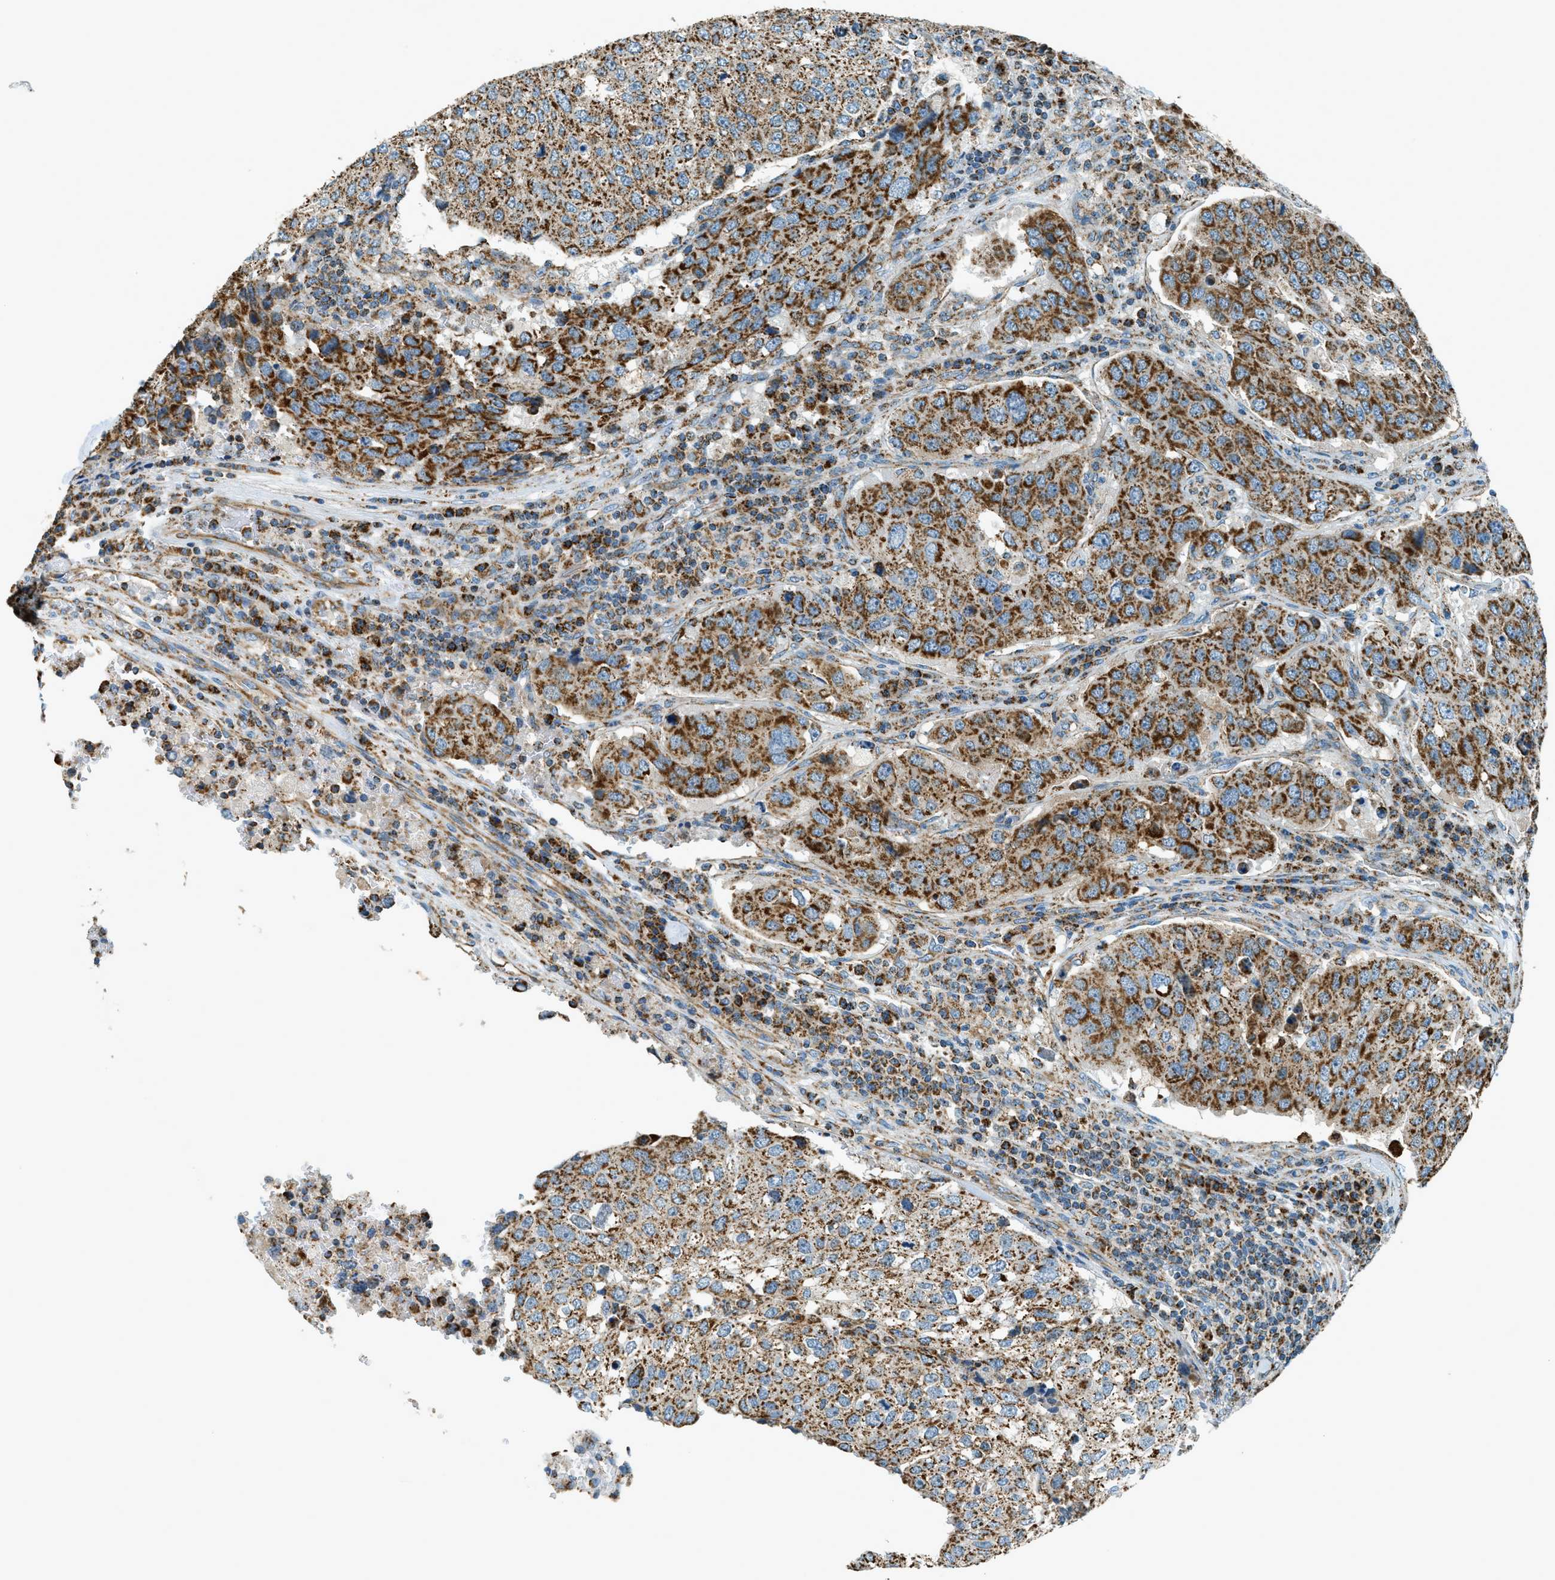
{"staining": {"intensity": "strong", "quantity": ">75%", "location": "cytoplasmic/membranous"}, "tissue": "urothelial cancer", "cell_type": "Tumor cells", "image_type": "cancer", "snomed": [{"axis": "morphology", "description": "Urothelial carcinoma, High grade"}, {"axis": "topography", "description": "Lymph node"}, {"axis": "topography", "description": "Urinary bladder"}], "caption": "IHC staining of urothelial cancer, which demonstrates high levels of strong cytoplasmic/membranous expression in approximately >75% of tumor cells indicating strong cytoplasmic/membranous protein staining. The staining was performed using DAB (3,3'-diaminobenzidine) (brown) for protein detection and nuclei were counterstained in hematoxylin (blue).", "gene": "CHST15", "patient": {"sex": "male", "age": 51}}